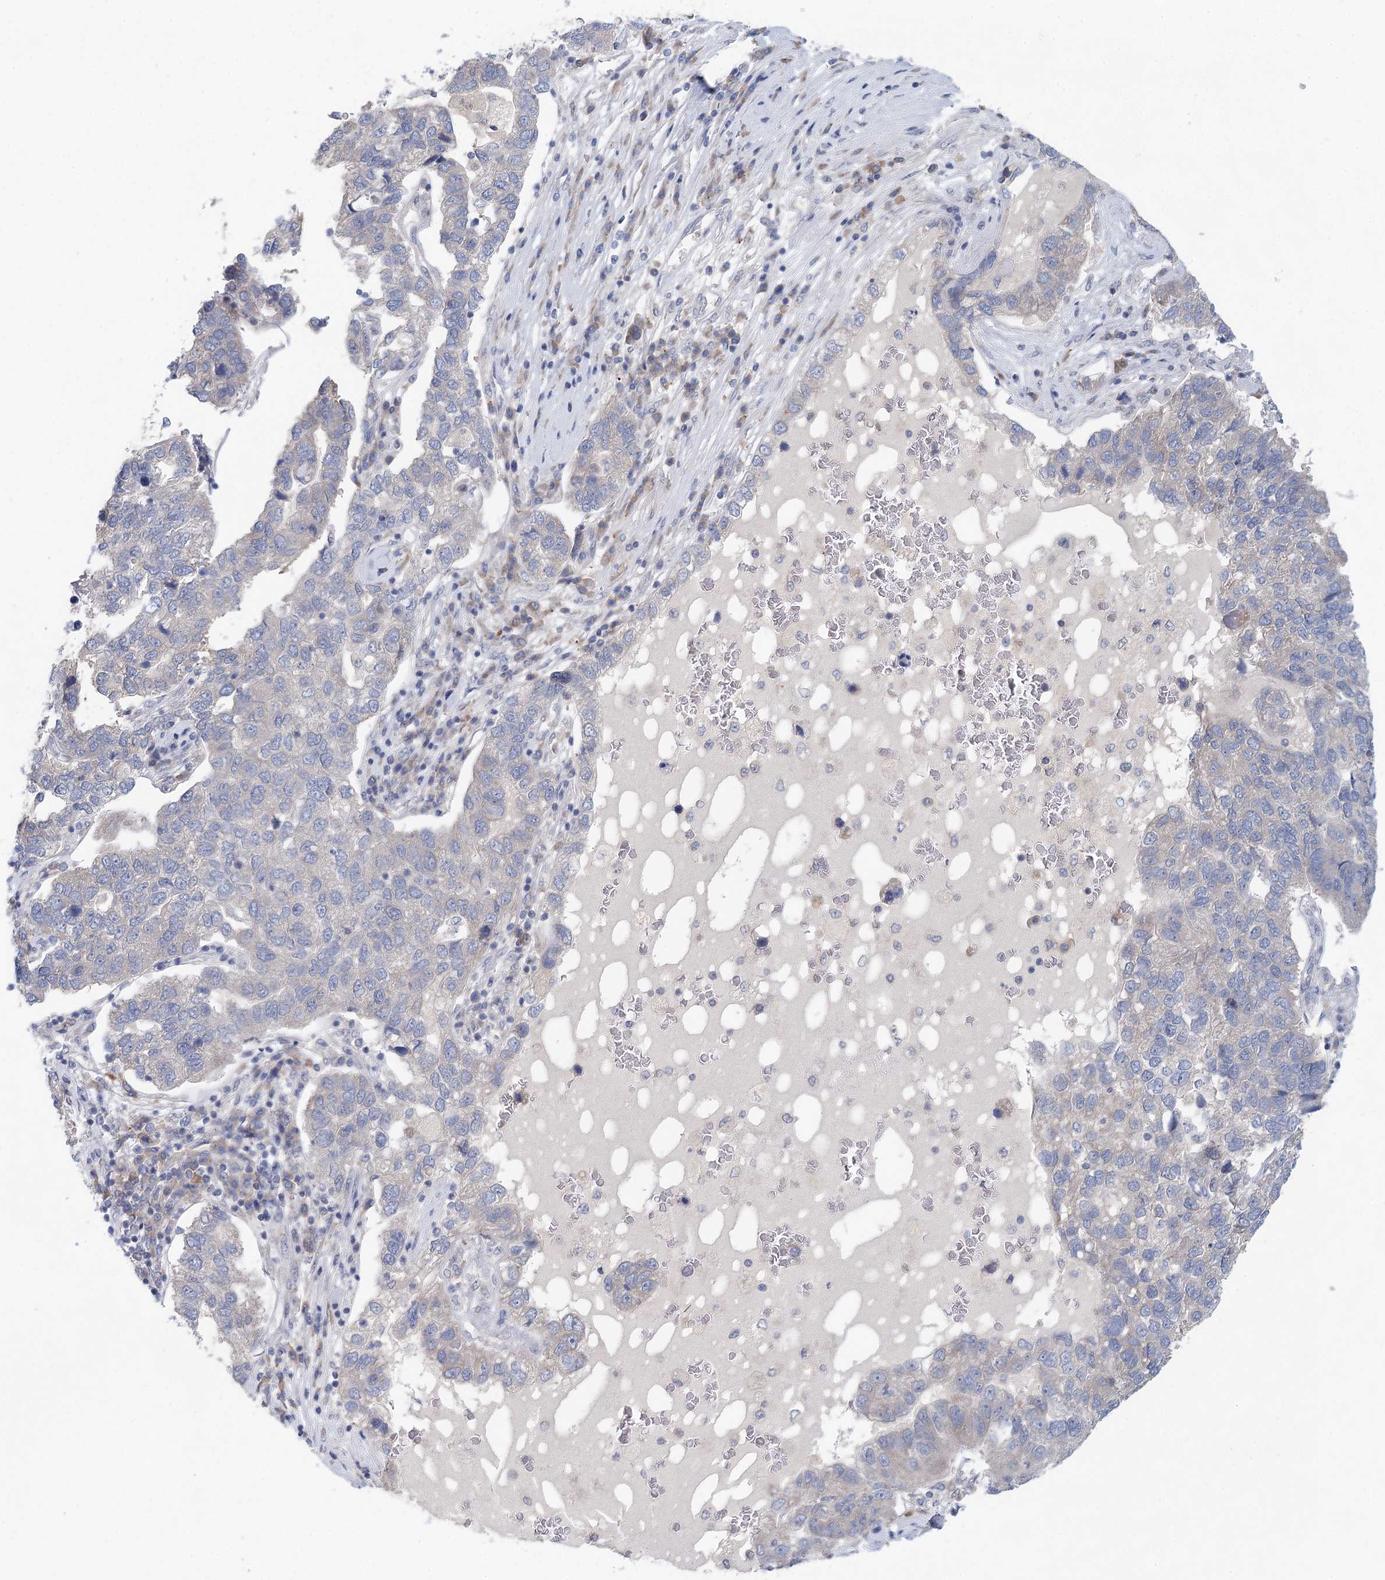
{"staining": {"intensity": "negative", "quantity": "none", "location": "none"}, "tissue": "pancreatic cancer", "cell_type": "Tumor cells", "image_type": "cancer", "snomed": [{"axis": "morphology", "description": "Adenocarcinoma, NOS"}, {"axis": "topography", "description": "Pancreas"}], "caption": "Immunohistochemical staining of human pancreatic adenocarcinoma reveals no significant expression in tumor cells.", "gene": "BLTP1", "patient": {"sex": "female", "age": 61}}